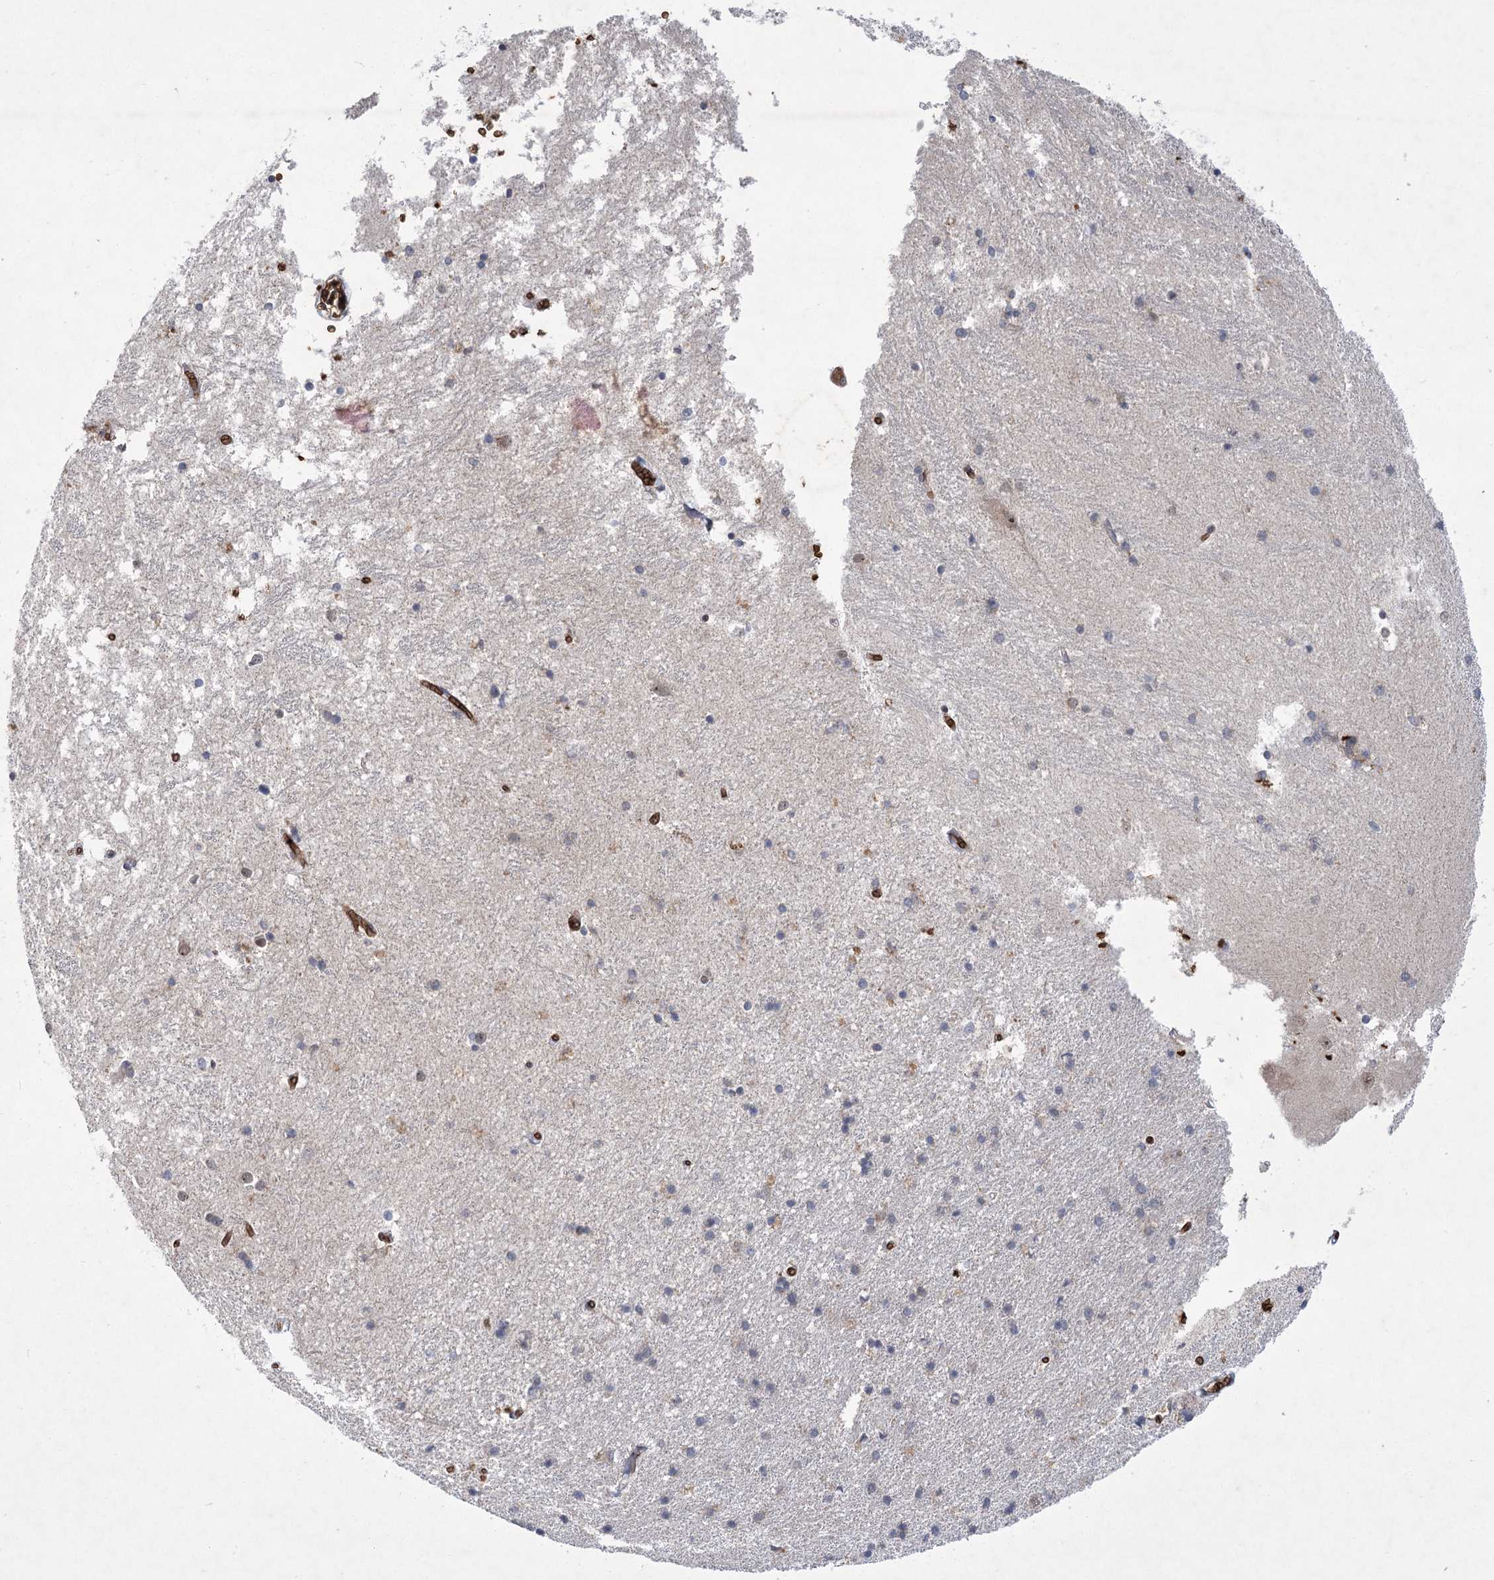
{"staining": {"intensity": "negative", "quantity": "none", "location": "none"}, "tissue": "hippocampus", "cell_type": "Glial cells", "image_type": "normal", "snomed": [{"axis": "morphology", "description": "Normal tissue, NOS"}, {"axis": "topography", "description": "Hippocampus"}], "caption": "IHC of unremarkable hippocampus demonstrates no expression in glial cells. Brightfield microscopy of immunohistochemistry stained with DAB (3,3'-diaminobenzidine) (brown) and hematoxylin (blue), captured at high magnification.", "gene": "NSMCE4A", "patient": {"sex": "male", "age": 45}}